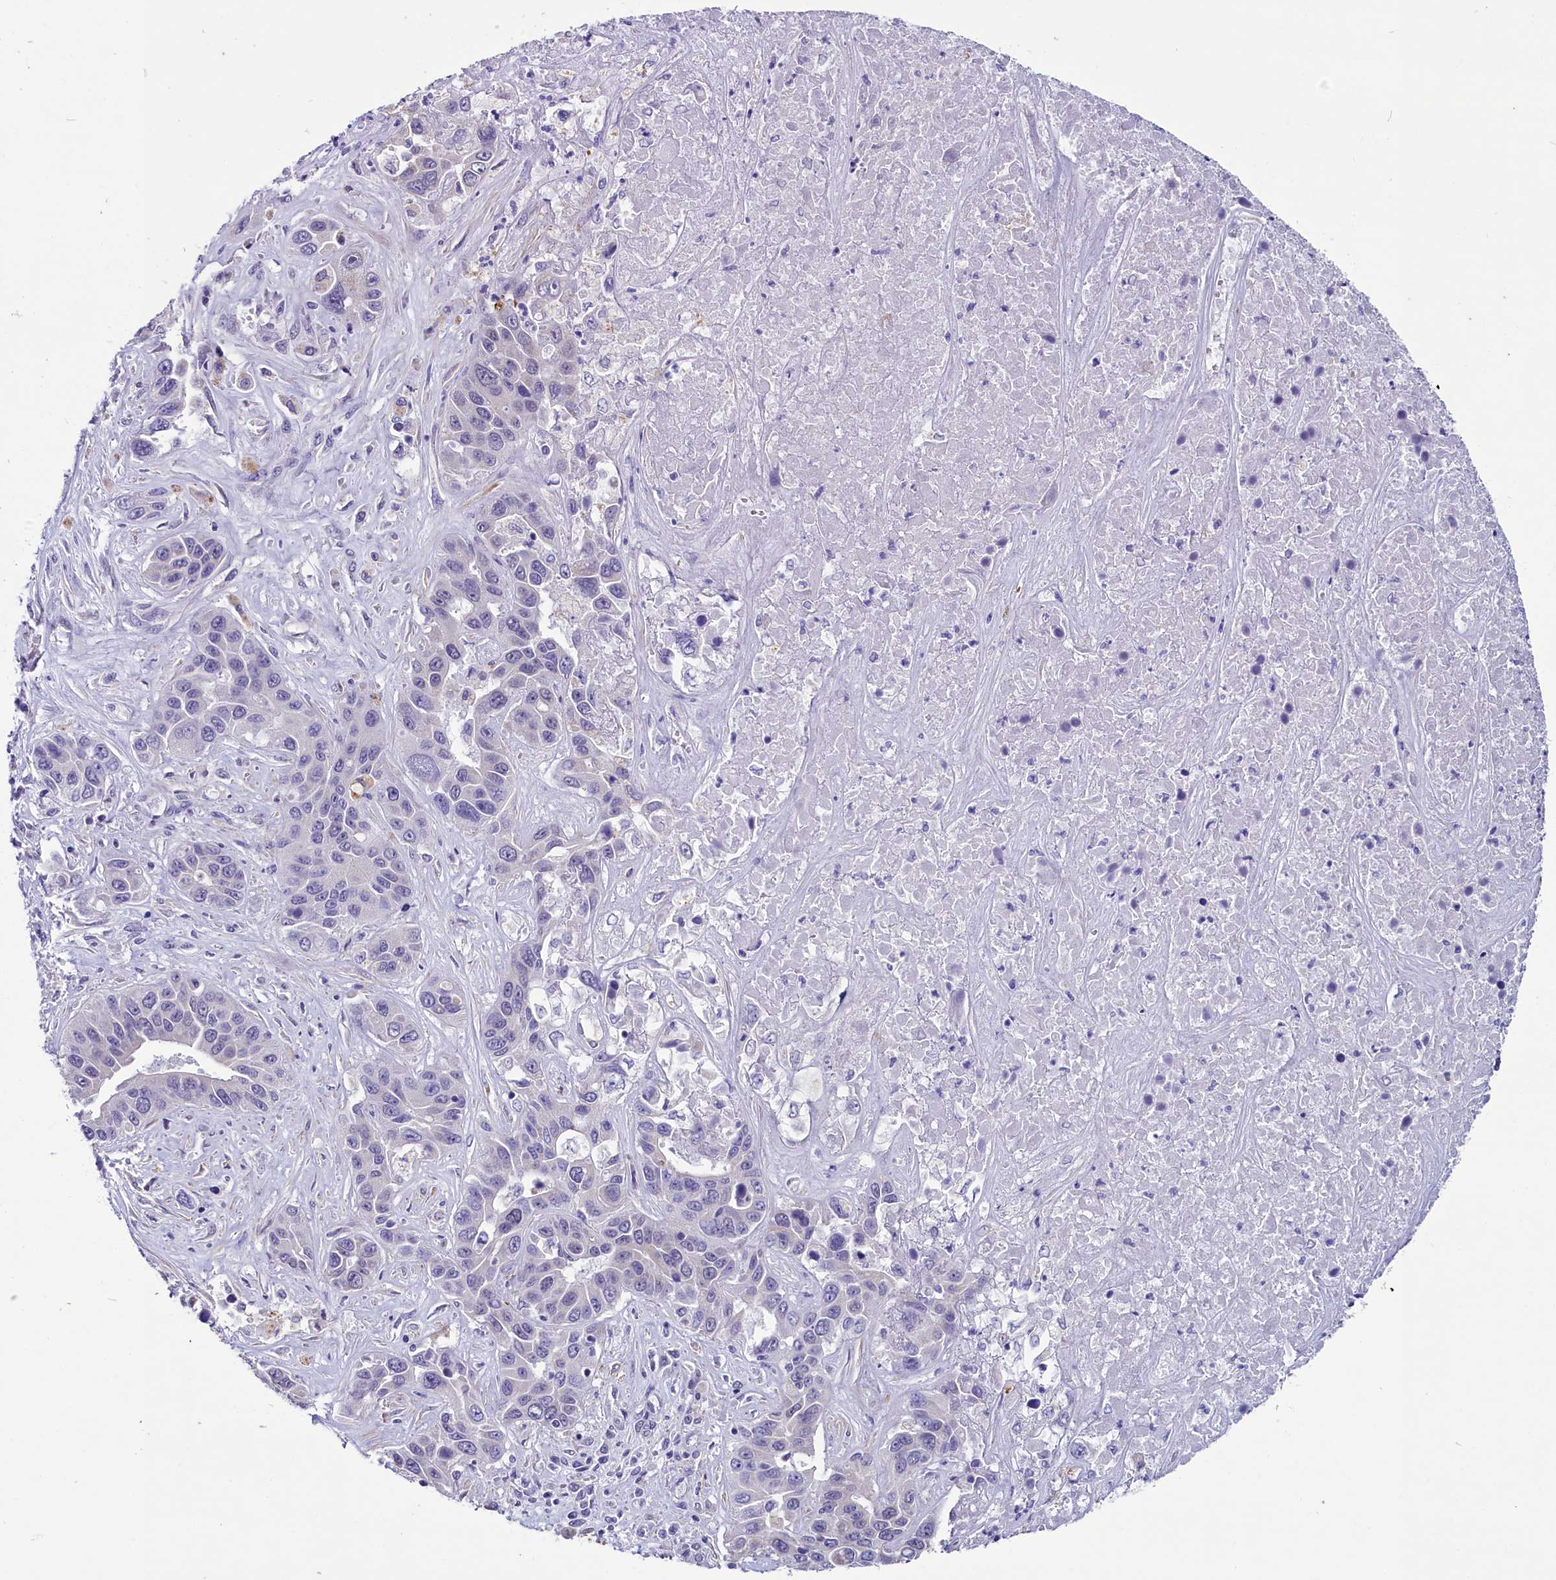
{"staining": {"intensity": "negative", "quantity": "none", "location": "none"}, "tissue": "liver cancer", "cell_type": "Tumor cells", "image_type": "cancer", "snomed": [{"axis": "morphology", "description": "Cholangiocarcinoma"}, {"axis": "topography", "description": "Liver"}], "caption": "Protein analysis of liver cancer demonstrates no significant positivity in tumor cells.", "gene": "SCD5", "patient": {"sex": "female", "age": 52}}